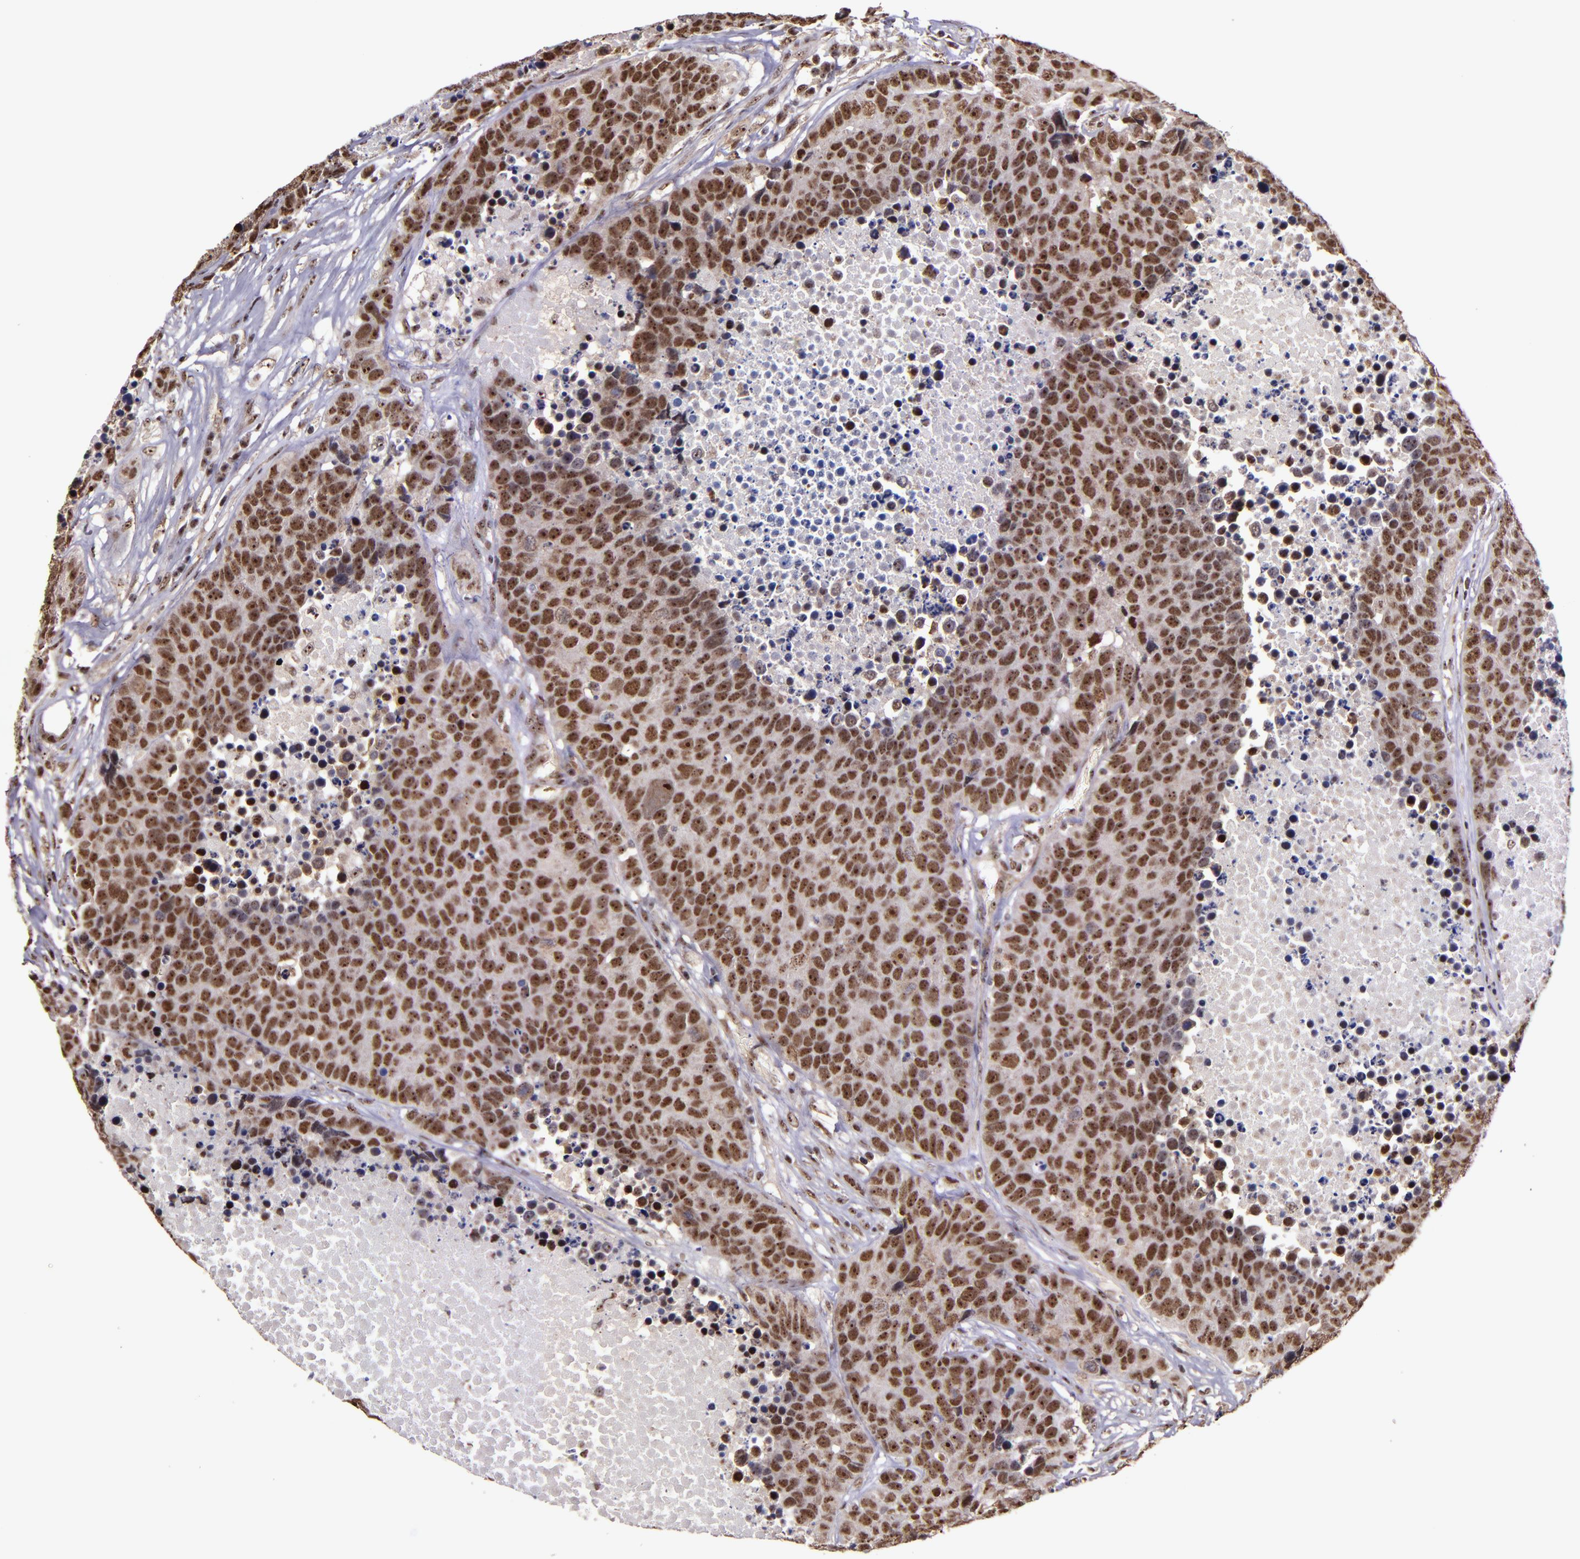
{"staining": {"intensity": "moderate", "quantity": ">75%", "location": "nuclear"}, "tissue": "carcinoid", "cell_type": "Tumor cells", "image_type": "cancer", "snomed": [{"axis": "morphology", "description": "Carcinoid, malignant, NOS"}, {"axis": "topography", "description": "Lung"}], "caption": "DAB (3,3'-diaminobenzidine) immunohistochemical staining of human carcinoid reveals moderate nuclear protein expression in about >75% of tumor cells. (Brightfield microscopy of DAB IHC at high magnification).", "gene": "CECR2", "patient": {"sex": "male", "age": 60}}